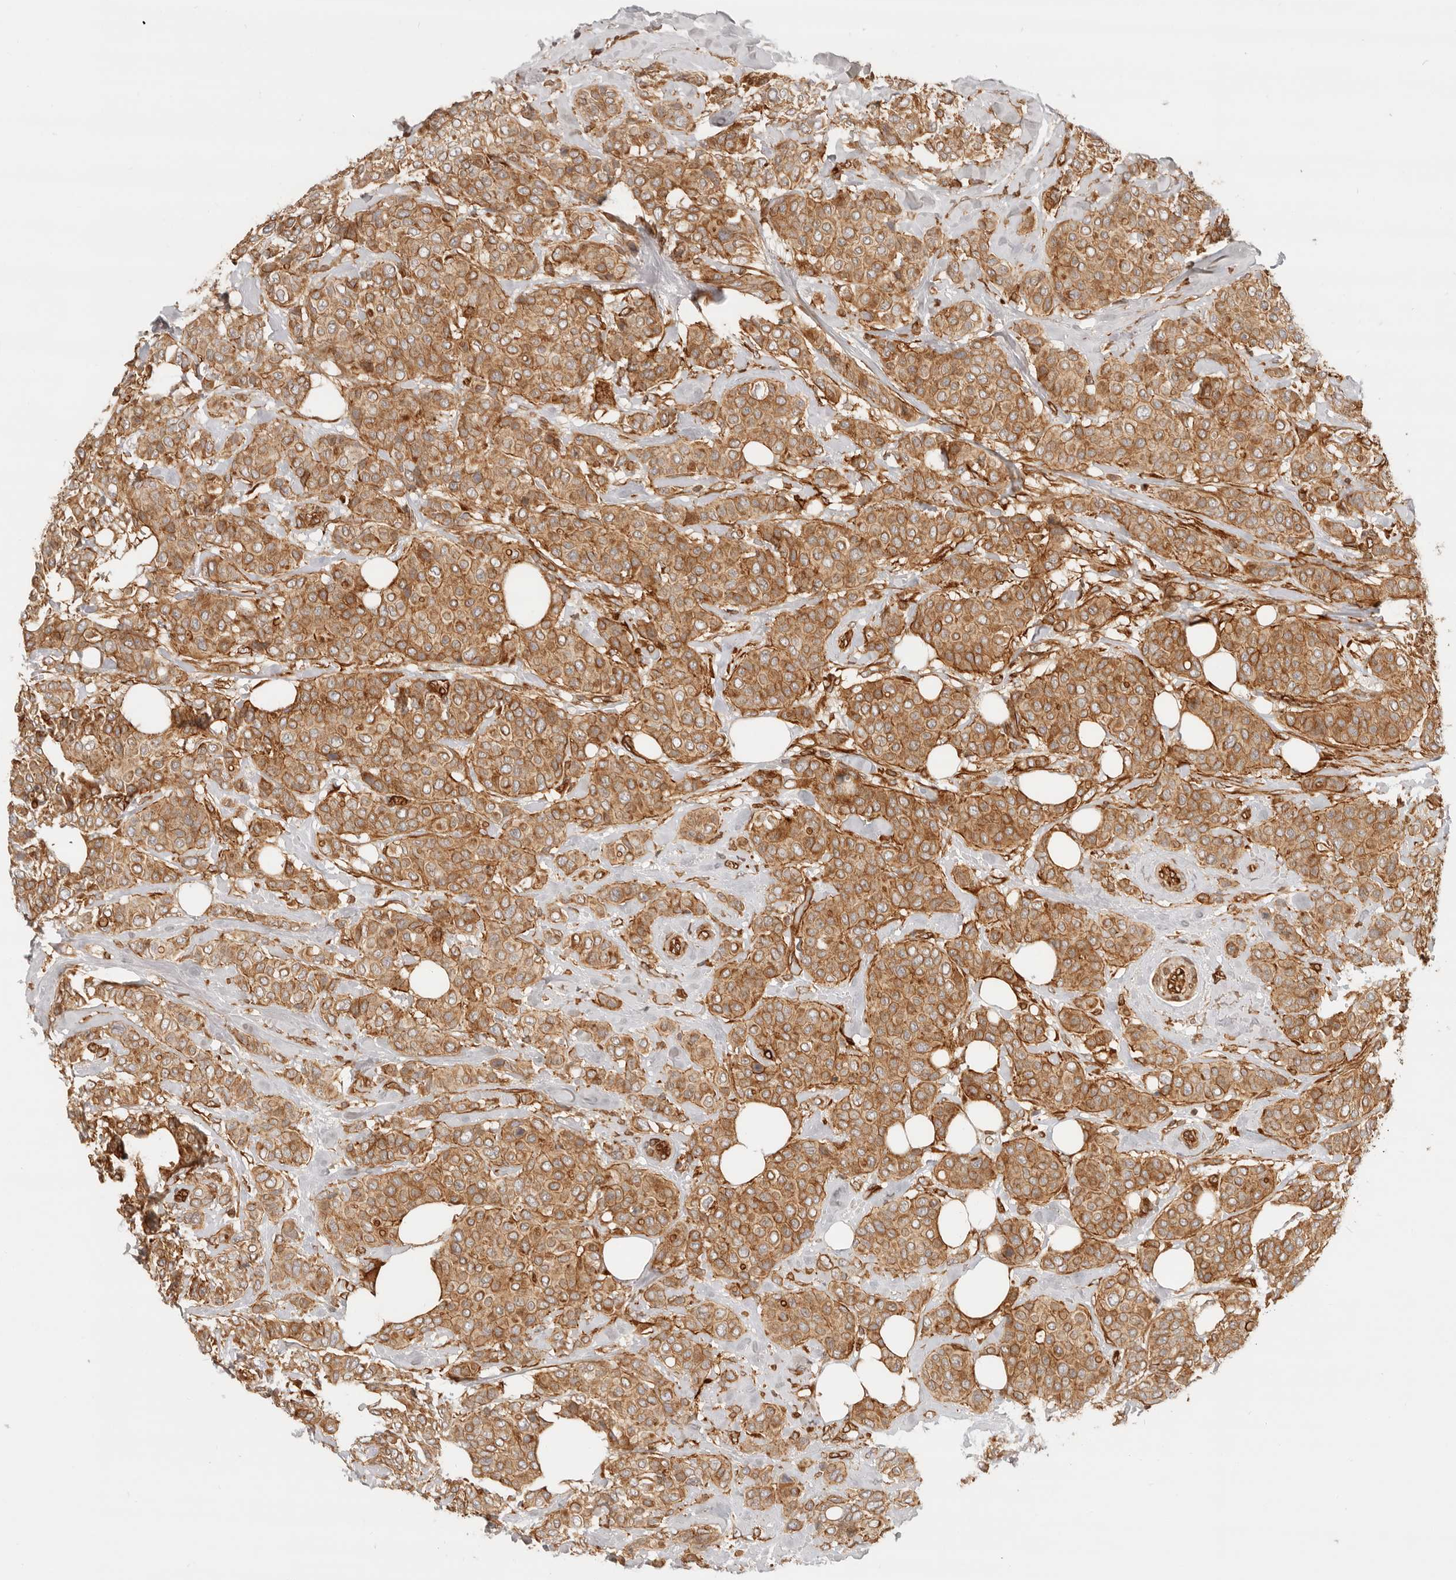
{"staining": {"intensity": "moderate", "quantity": ">75%", "location": "cytoplasmic/membranous"}, "tissue": "breast cancer", "cell_type": "Tumor cells", "image_type": "cancer", "snomed": [{"axis": "morphology", "description": "Lobular carcinoma"}, {"axis": "topography", "description": "Breast"}], "caption": "A brown stain labels moderate cytoplasmic/membranous positivity of a protein in breast lobular carcinoma tumor cells.", "gene": "UFSP1", "patient": {"sex": "female", "age": 51}}